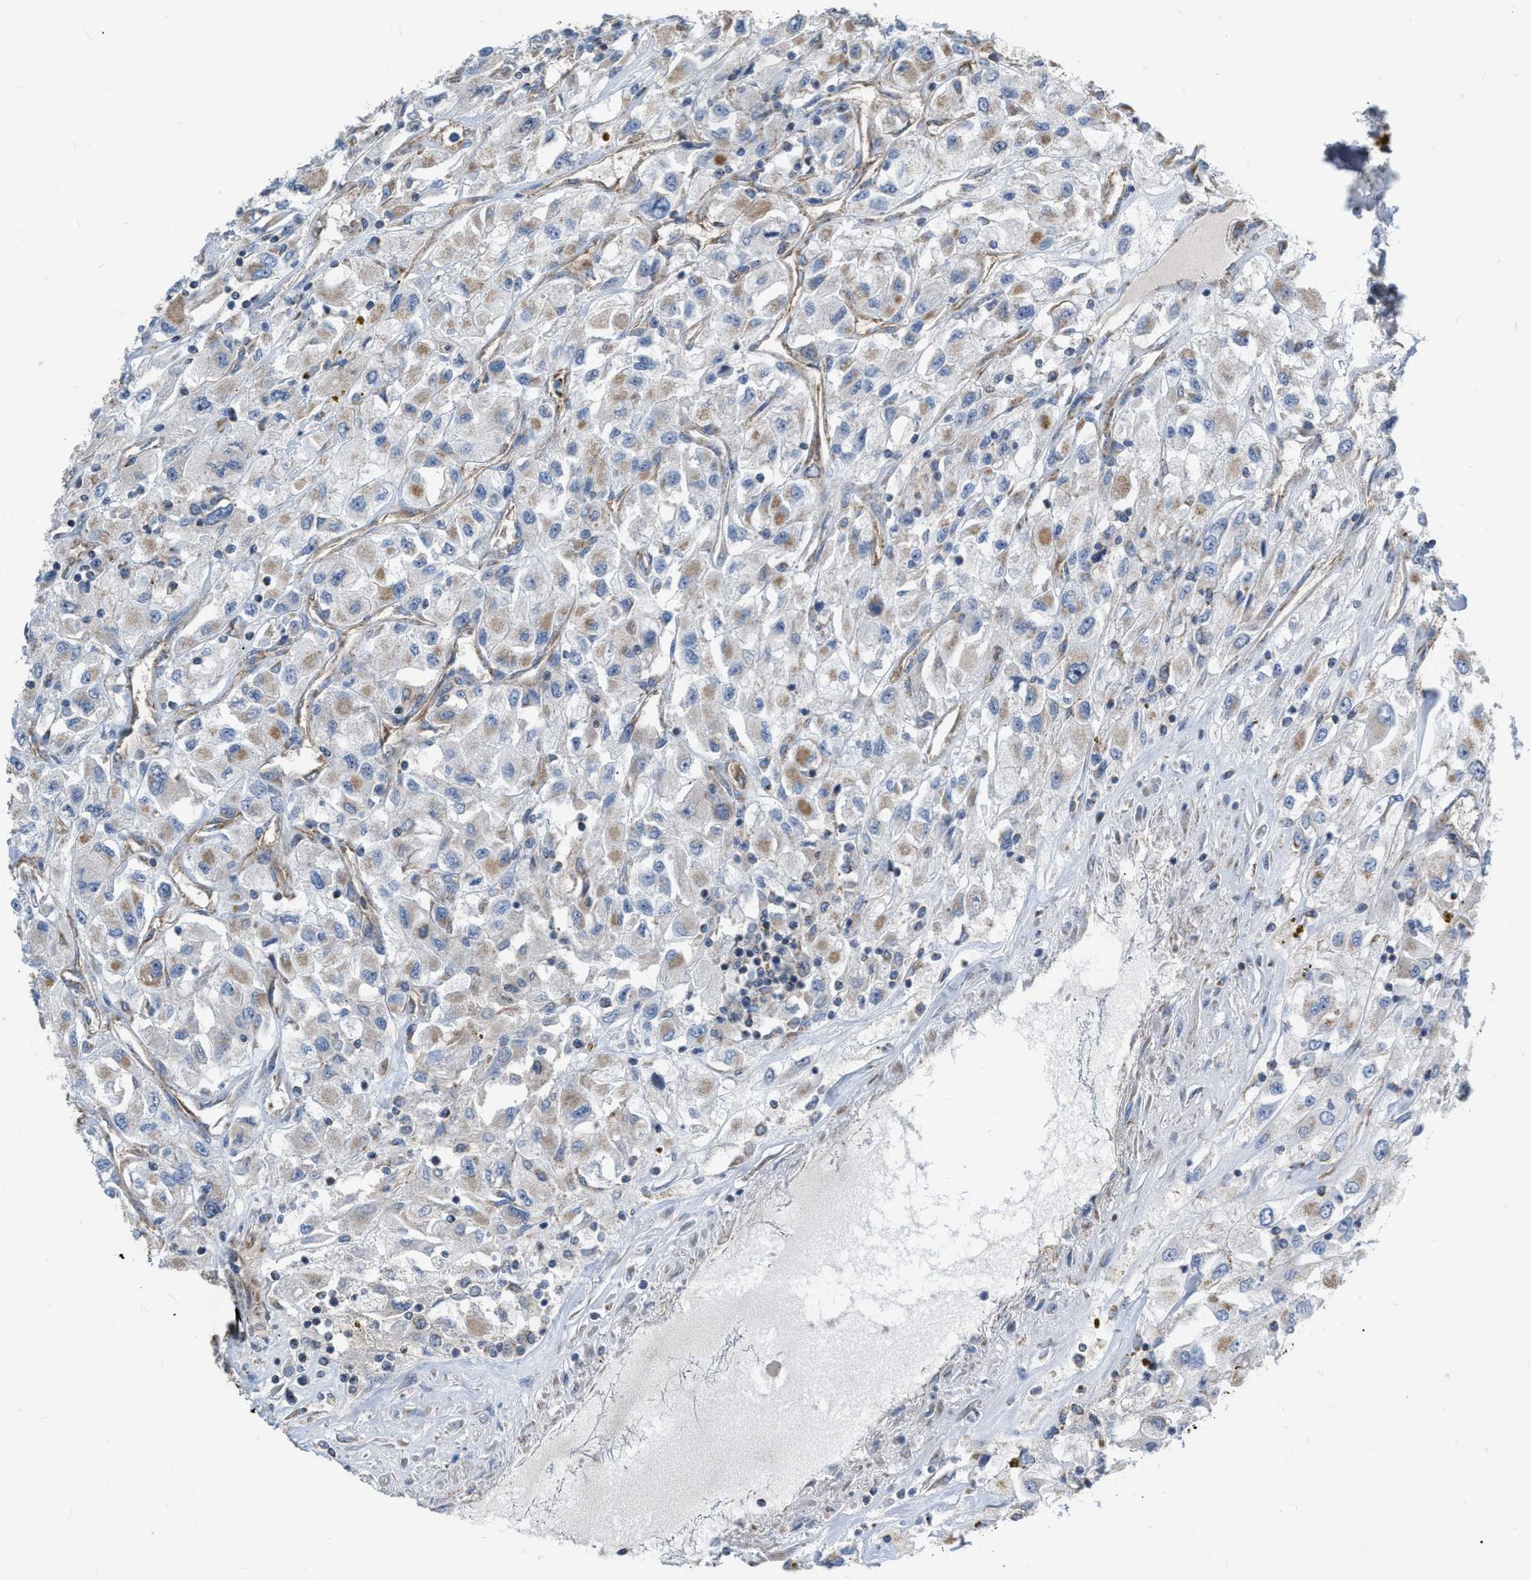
{"staining": {"intensity": "weak", "quantity": "<25%", "location": "cytoplasmic/membranous"}, "tissue": "renal cancer", "cell_type": "Tumor cells", "image_type": "cancer", "snomed": [{"axis": "morphology", "description": "Adenocarcinoma, NOS"}, {"axis": "topography", "description": "Kidney"}], "caption": "DAB immunohistochemical staining of renal cancer (adenocarcinoma) exhibits no significant staining in tumor cells.", "gene": "DDX56", "patient": {"sex": "female", "age": 52}}